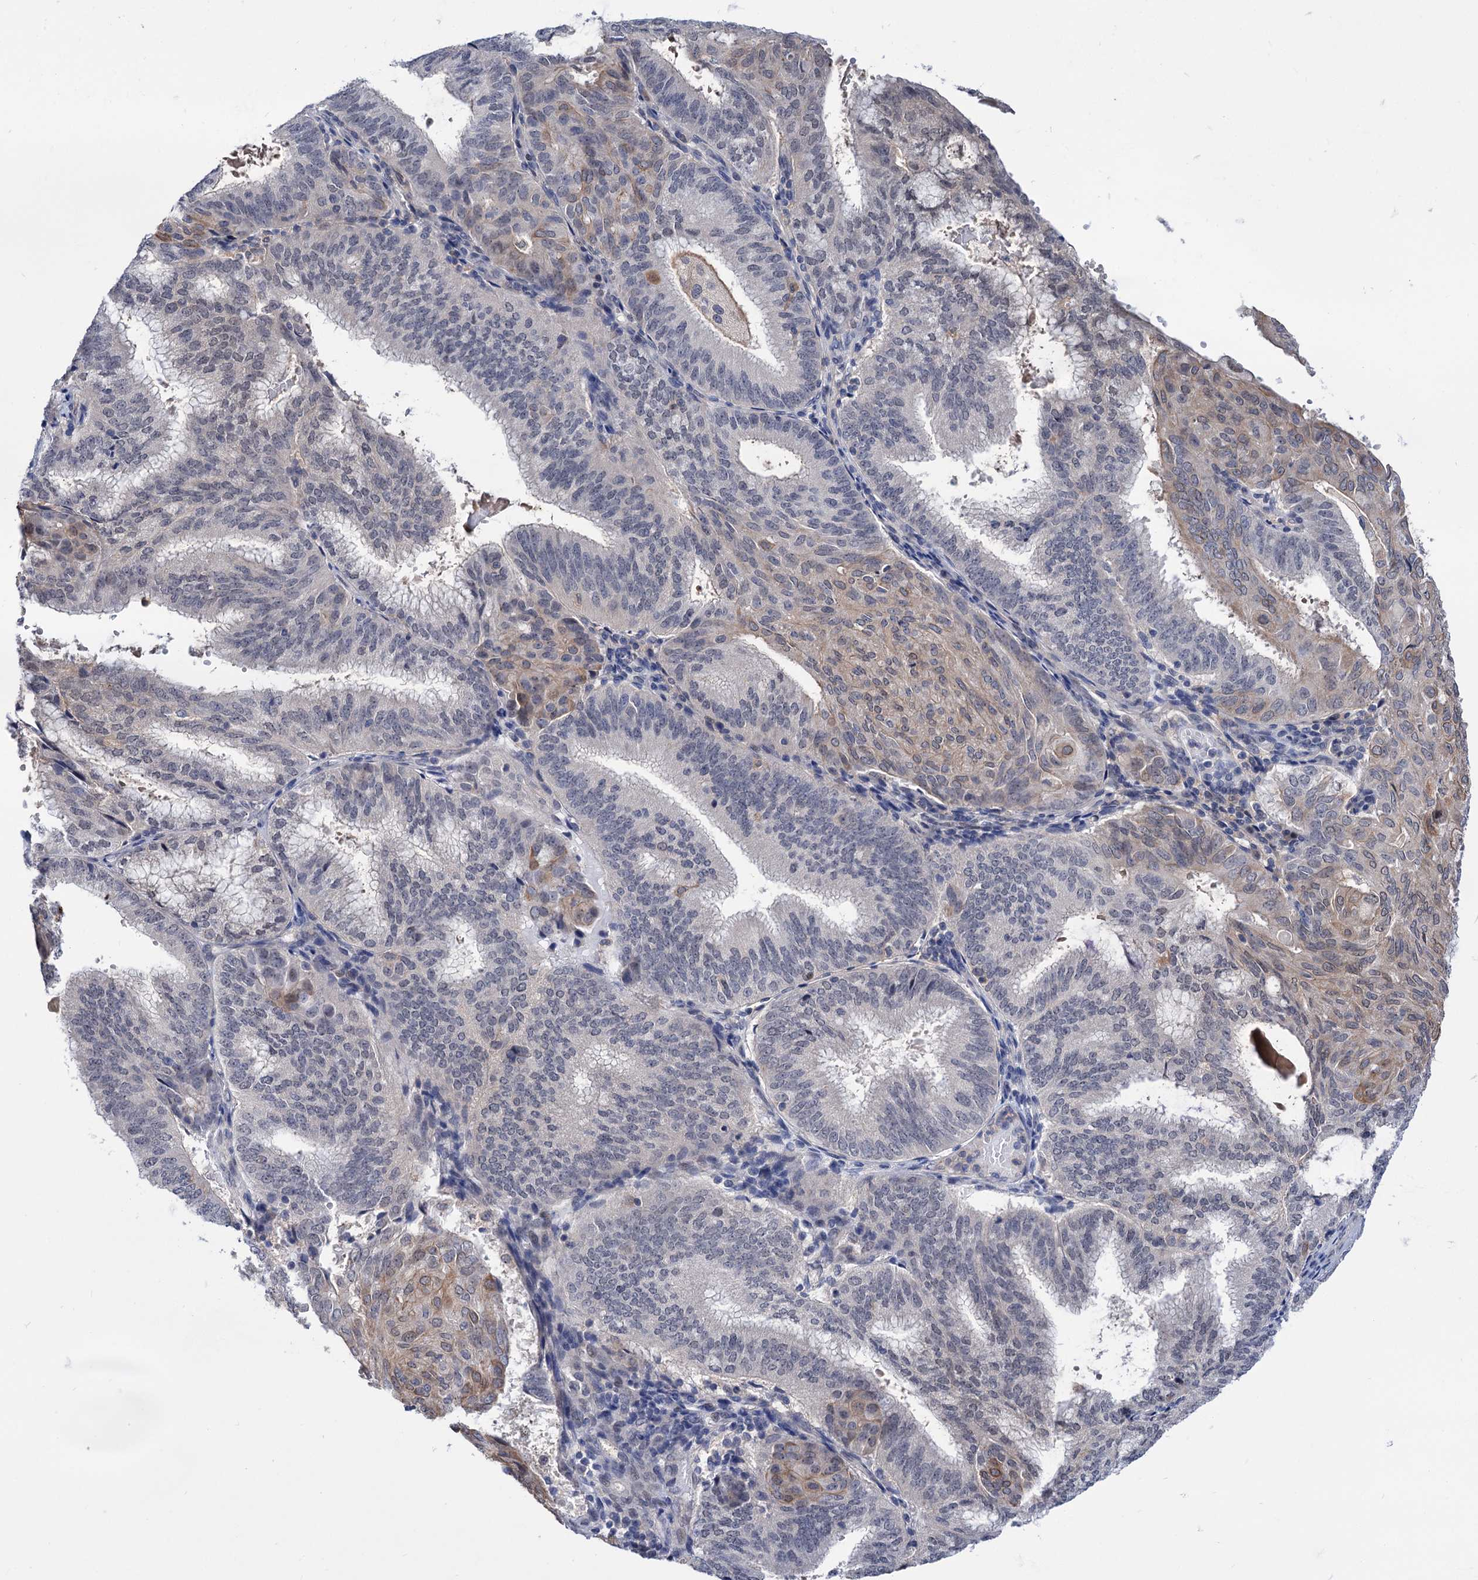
{"staining": {"intensity": "weak", "quantity": "<25%", "location": "cytoplasmic/membranous"}, "tissue": "endometrial cancer", "cell_type": "Tumor cells", "image_type": "cancer", "snomed": [{"axis": "morphology", "description": "Adenocarcinoma, NOS"}, {"axis": "topography", "description": "Endometrium"}], "caption": "Histopathology image shows no protein positivity in tumor cells of endometrial cancer (adenocarcinoma) tissue.", "gene": "NEK10", "patient": {"sex": "female", "age": 49}}